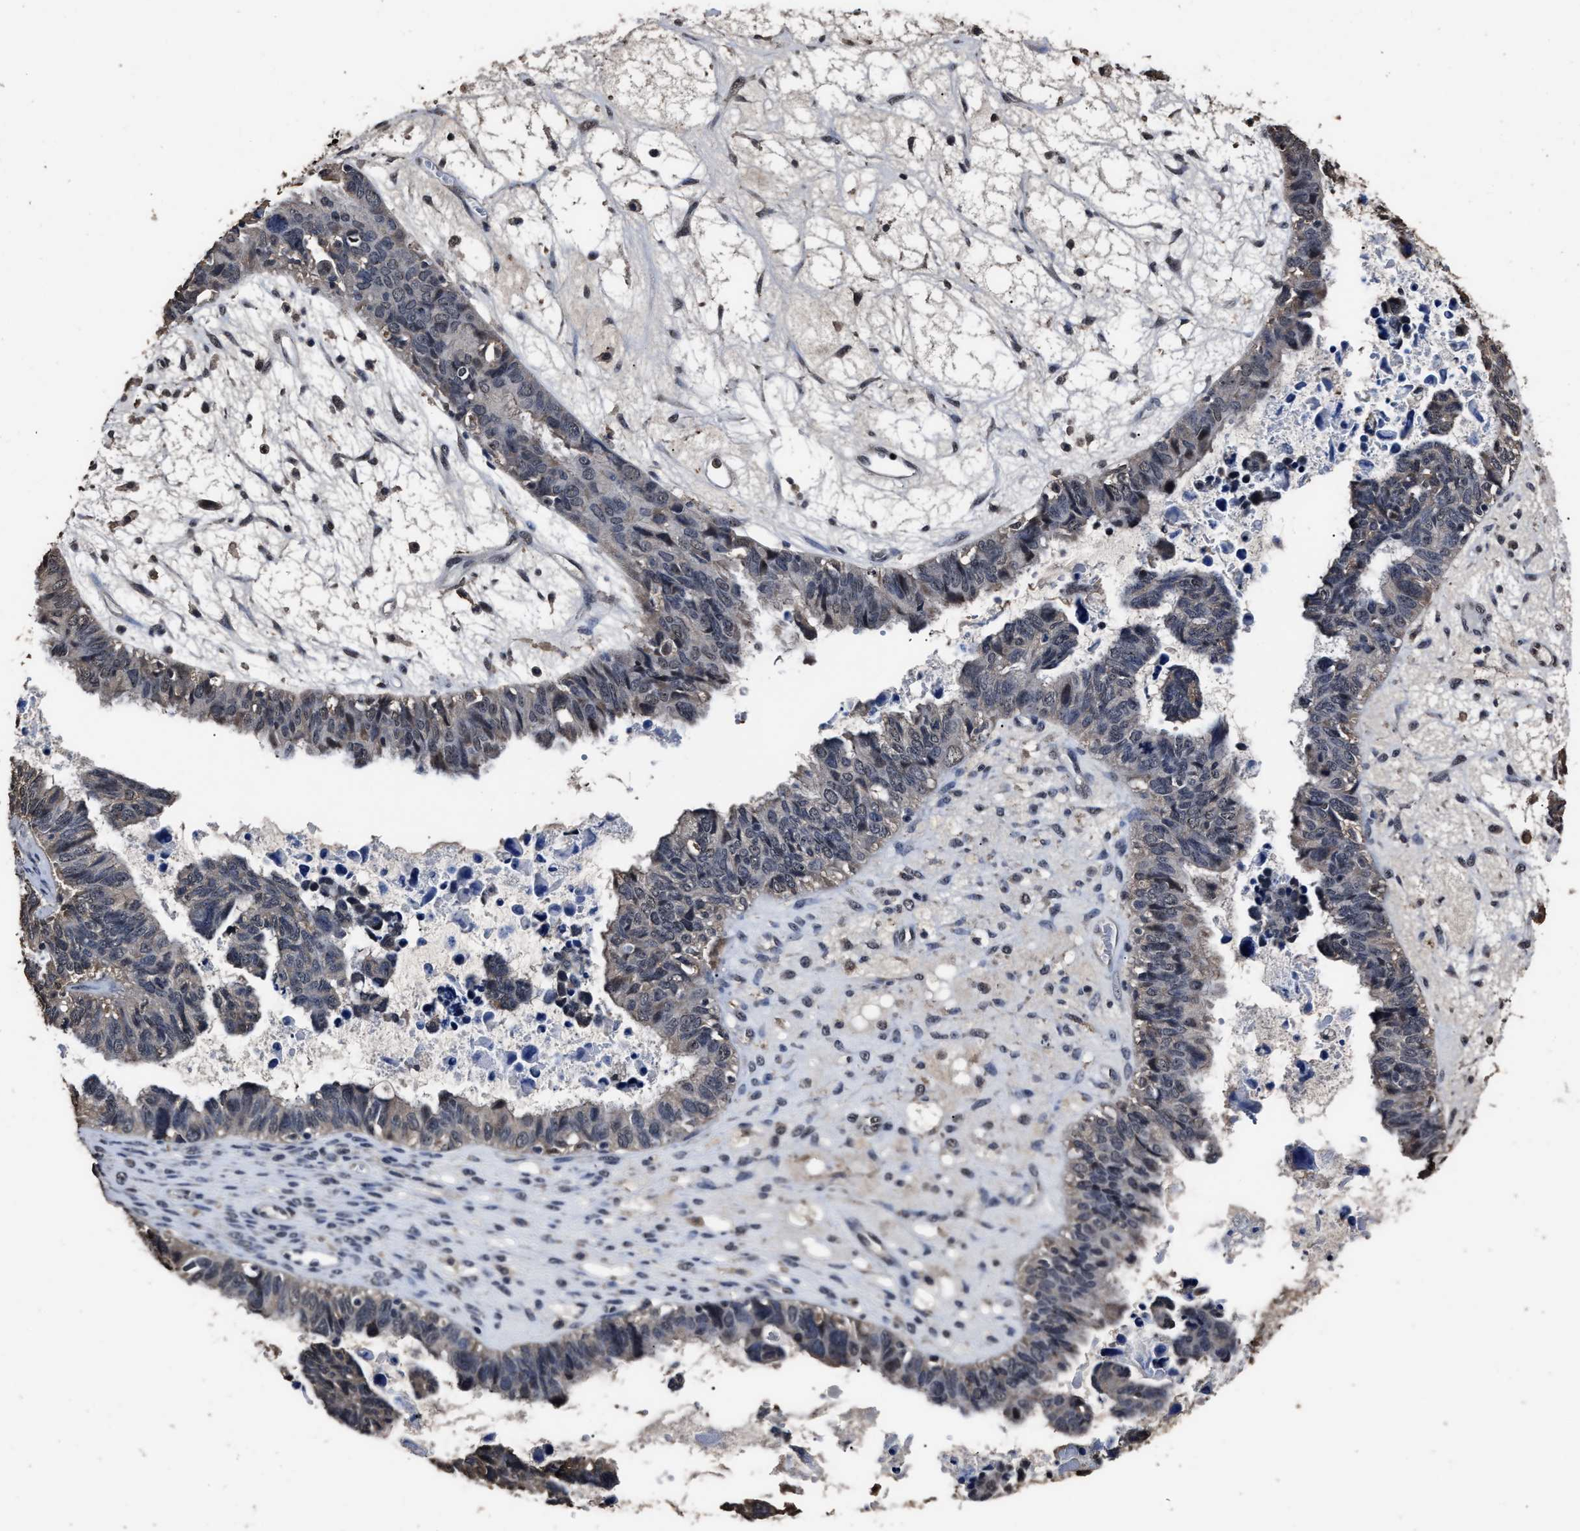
{"staining": {"intensity": "negative", "quantity": "none", "location": "none"}, "tissue": "ovarian cancer", "cell_type": "Tumor cells", "image_type": "cancer", "snomed": [{"axis": "morphology", "description": "Cystadenocarcinoma, serous, NOS"}, {"axis": "topography", "description": "Ovary"}], "caption": "DAB immunohistochemical staining of human serous cystadenocarcinoma (ovarian) displays no significant staining in tumor cells.", "gene": "RSBN1L", "patient": {"sex": "female", "age": 79}}